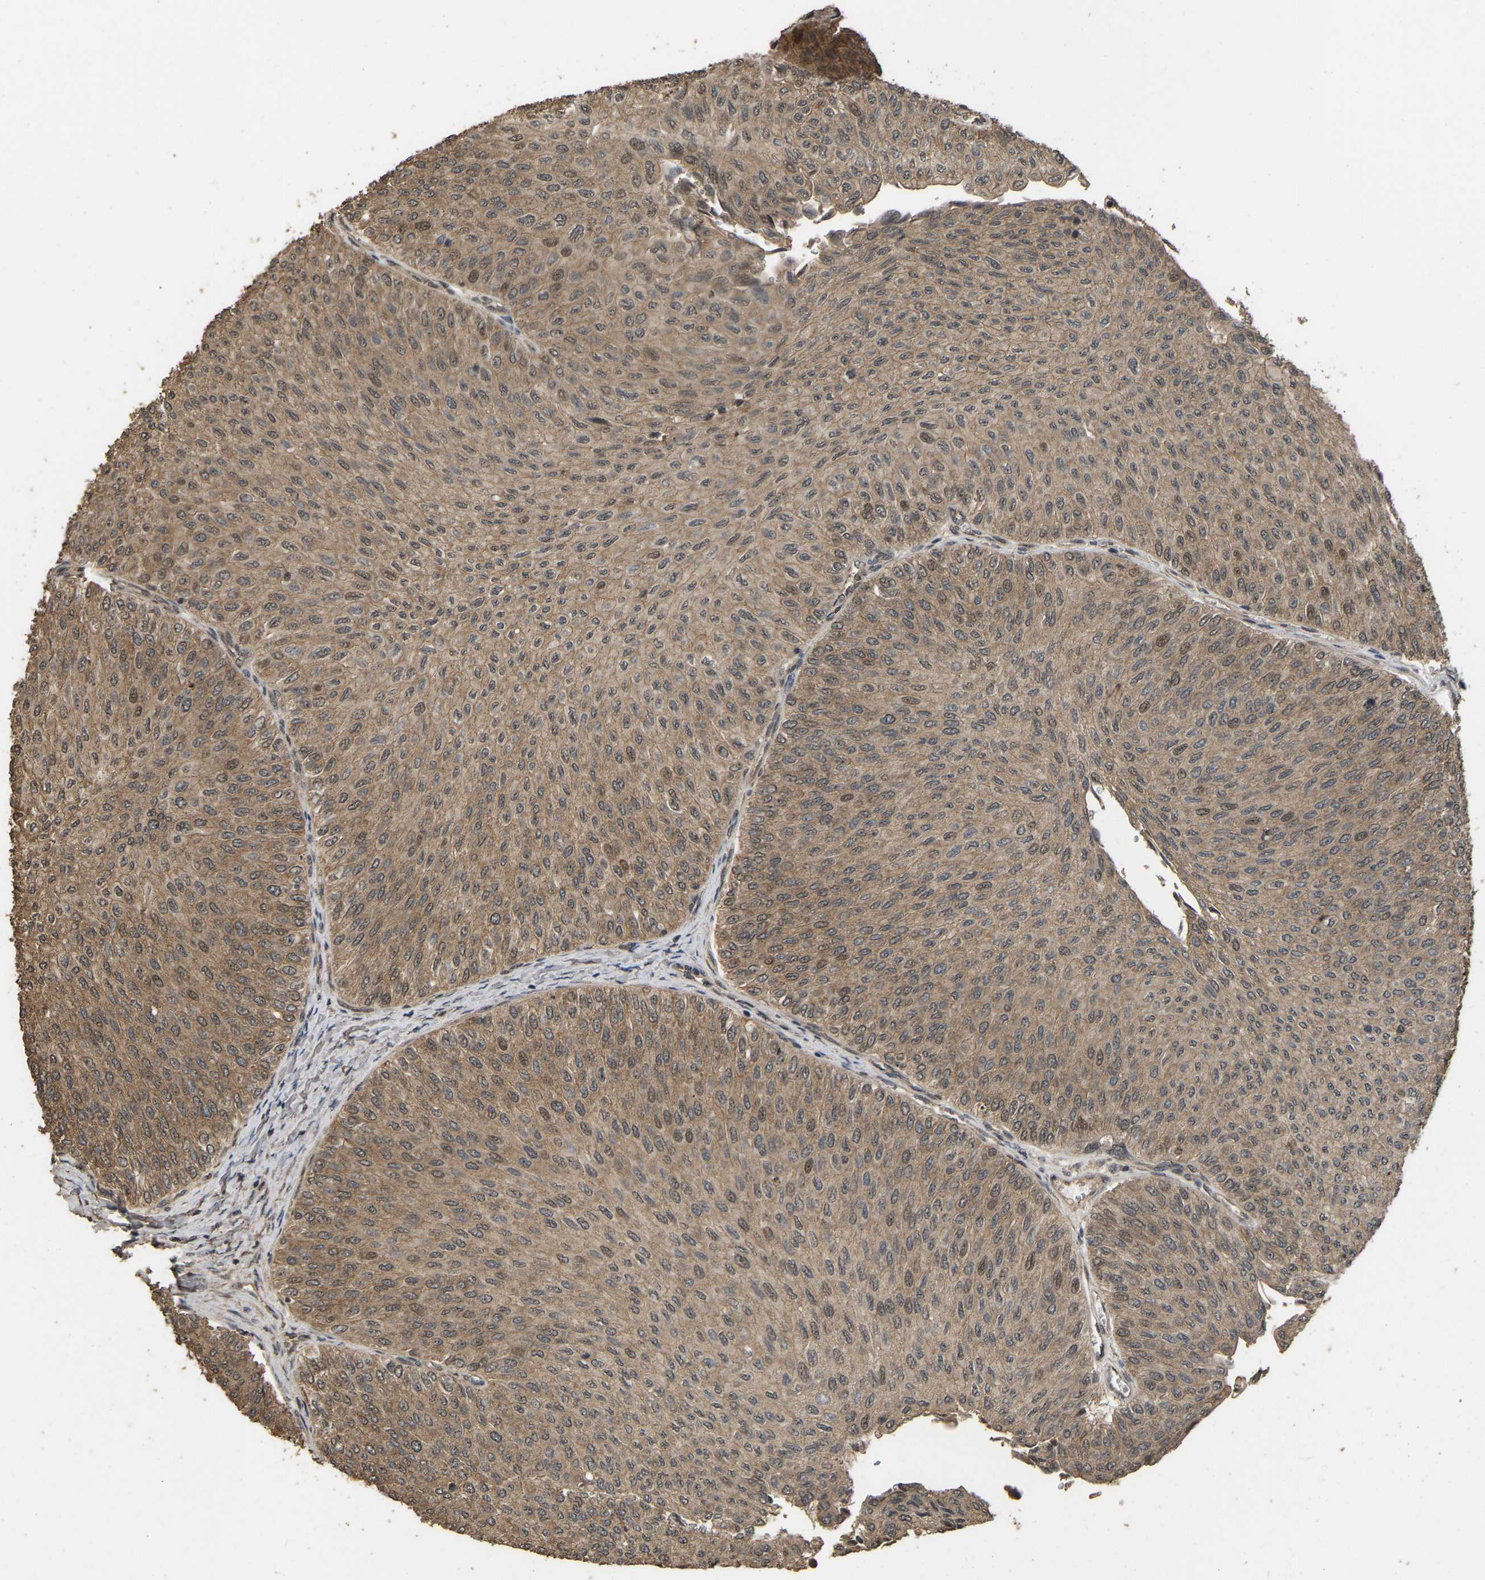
{"staining": {"intensity": "moderate", "quantity": ">75%", "location": "cytoplasmic/membranous"}, "tissue": "urothelial cancer", "cell_type": "Tumor cells", "image_type": "cancer", "snomed": [{"axis": "morphology", "description": "Urothelial carcinoma, Low grade"}, {"axis": "topography", "description": "Urinary bladder"}], "caption": "Brown immunohistochemical staining in urothelial cancer displays moderate cytoplasmic/membranous staining in approximately >75% of tumor cells.", "gene": "ARHGAP23", "patient": {"sex": "male", "age": 78}}